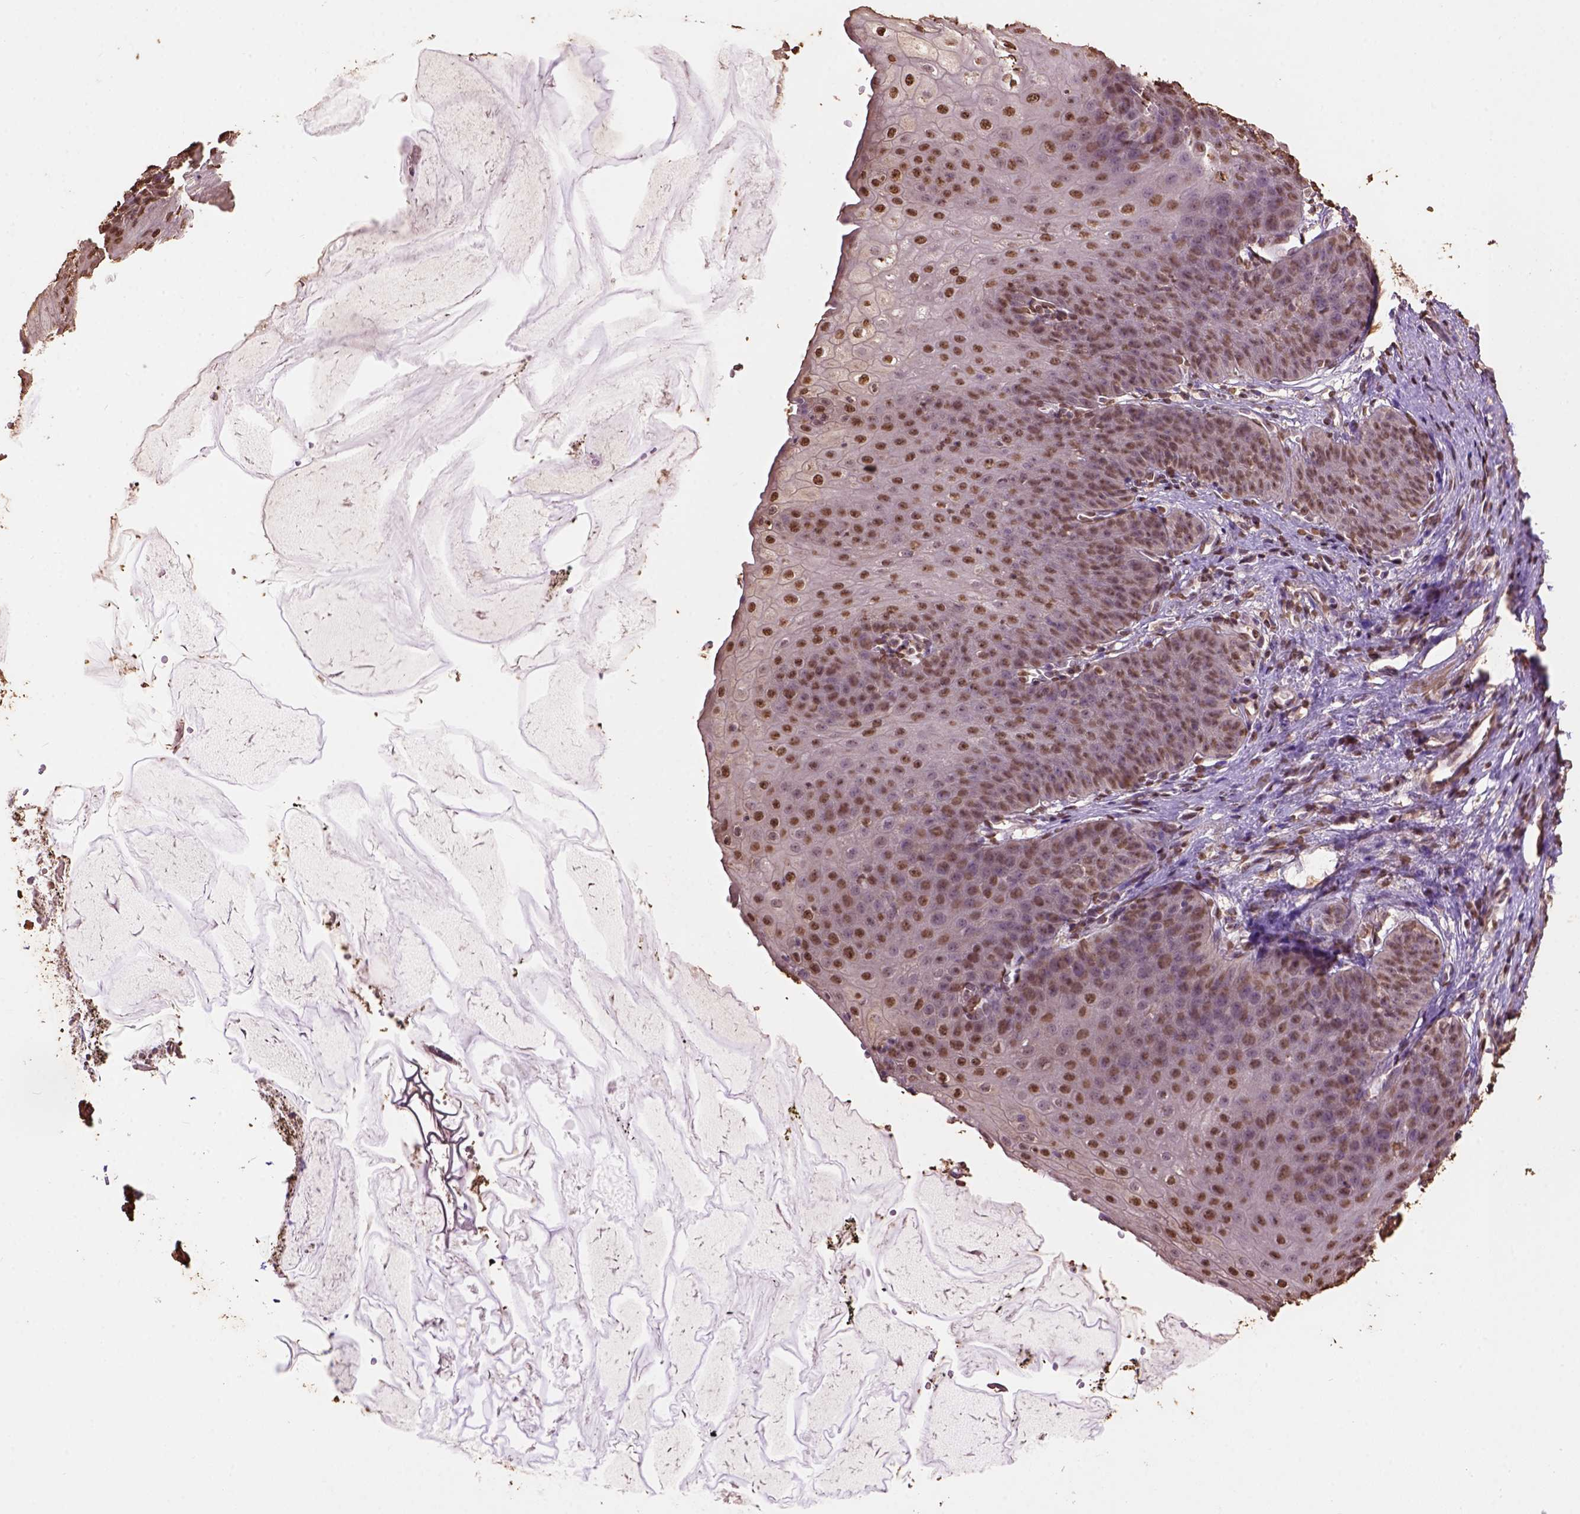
{"staining": {"intensity": "moderate", "quantity": ">75%", "location": "nuclear"}, "tissue": "esophagus", "cell_type": "Squamous epithelial cells", "image_type": "normal", "snomed": [{"axis": "morphology", "description": "Normal tissue, NOS"}, {"axis": "topography", "description": "Esophagus"}], "caption": "This is an image of immunohistochemistry staining of benign esophagus, which shows moderate expression in the nuclear of squamous epithelial cells.", "gene": "CSTF2T", "patient": {"sex": "male", "age": 71}}